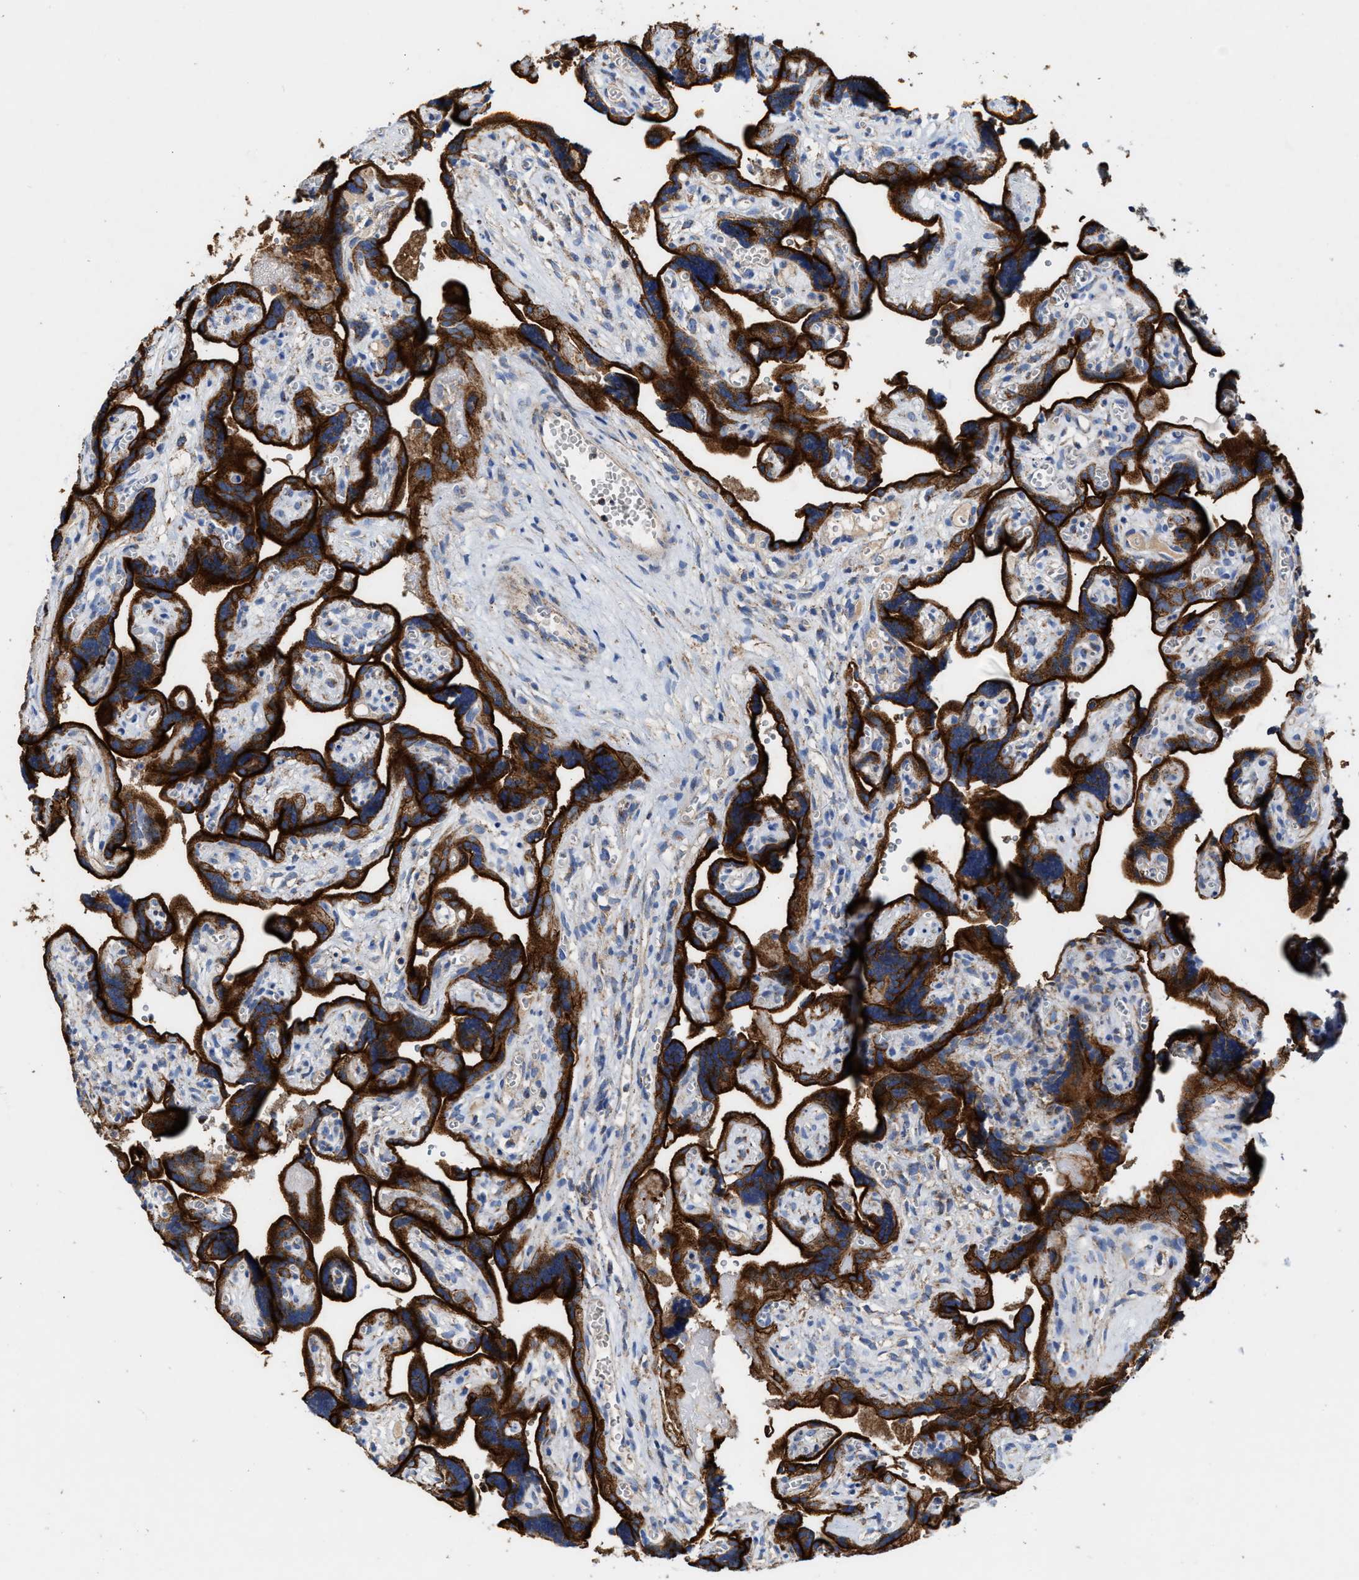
{"staining": {"intensity": "moderate", "quantity": ">75%", "location": "cytoplasmic/membranous"}, "tissue": "placenta", "cell_type": "Decidual cells", "image_type": "normal", "snomed": [{"axis": "morphology", "description": "Normal tissue, NOS"}, {"axis": "topography", "description": "Placenta"}], "caption": "Immunohistochemistry of normal placenta shows medium levels of moderate cytoplasmic/membranous positivity in about >75% of decidual cells.", "gene": "MECR", "patient": {"sex": "female", "age": 30}}